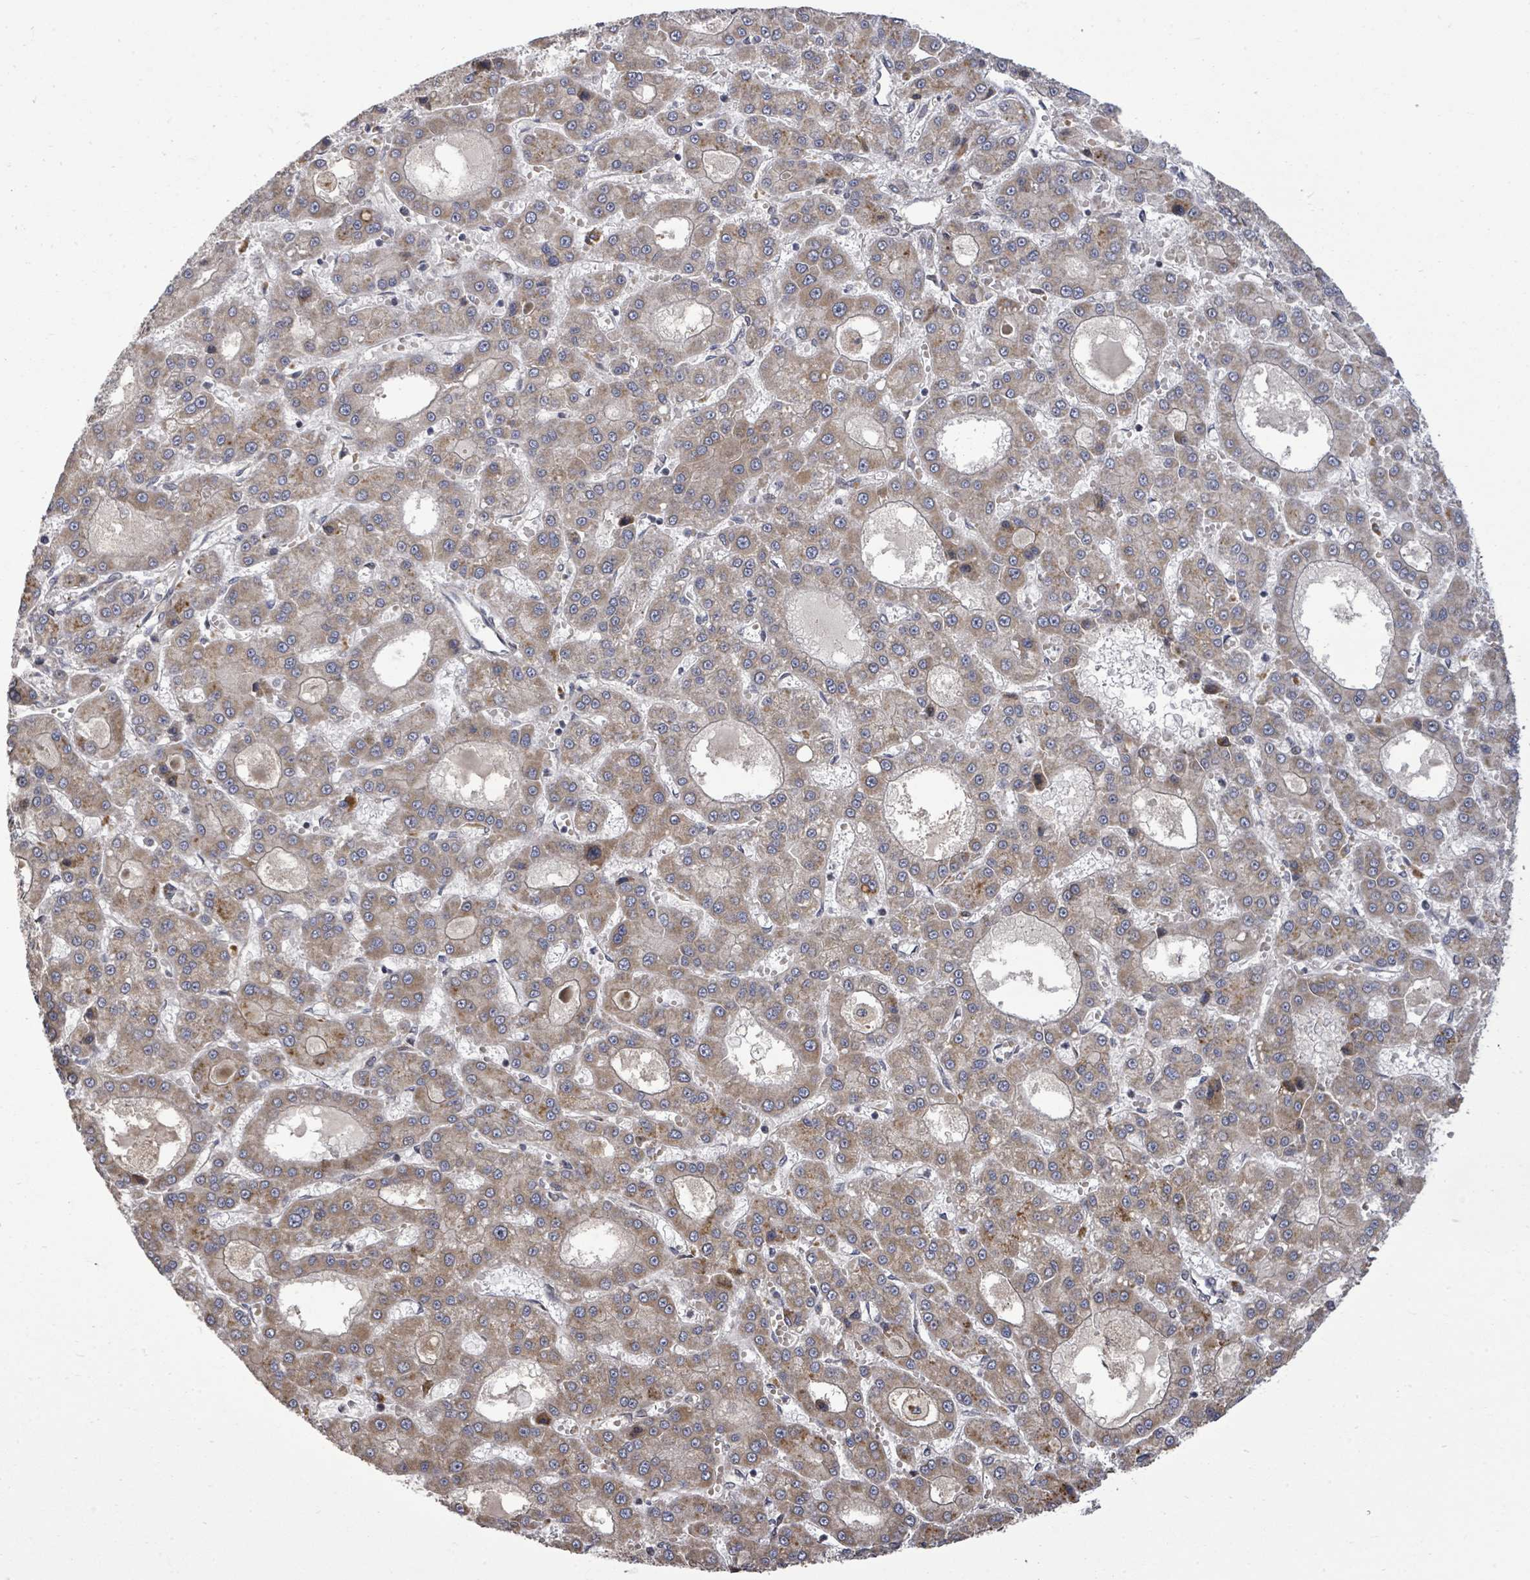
{"staining": {"intensity": "moderate", "quantity": ">75%", "location": "cytoplasmic/membranous"}, "tissue": "liver cancer", "cell_type": "Tumor cells", "image_type": "cancer", "snomed": [{"axis": "morphology", "description": "Carcinoma, Hepatocellular, NOS"}, {"axis": "topography", "description": "Liver"}], "caption": "A photomicrograph of liver hepatocellular carcinoma stained for a protein displays moderate cytoplasmic/membranous brown staining in tumor cells.", "gene": "KRTAP27-1", "patient": {"sex": "male", "age": 70}}